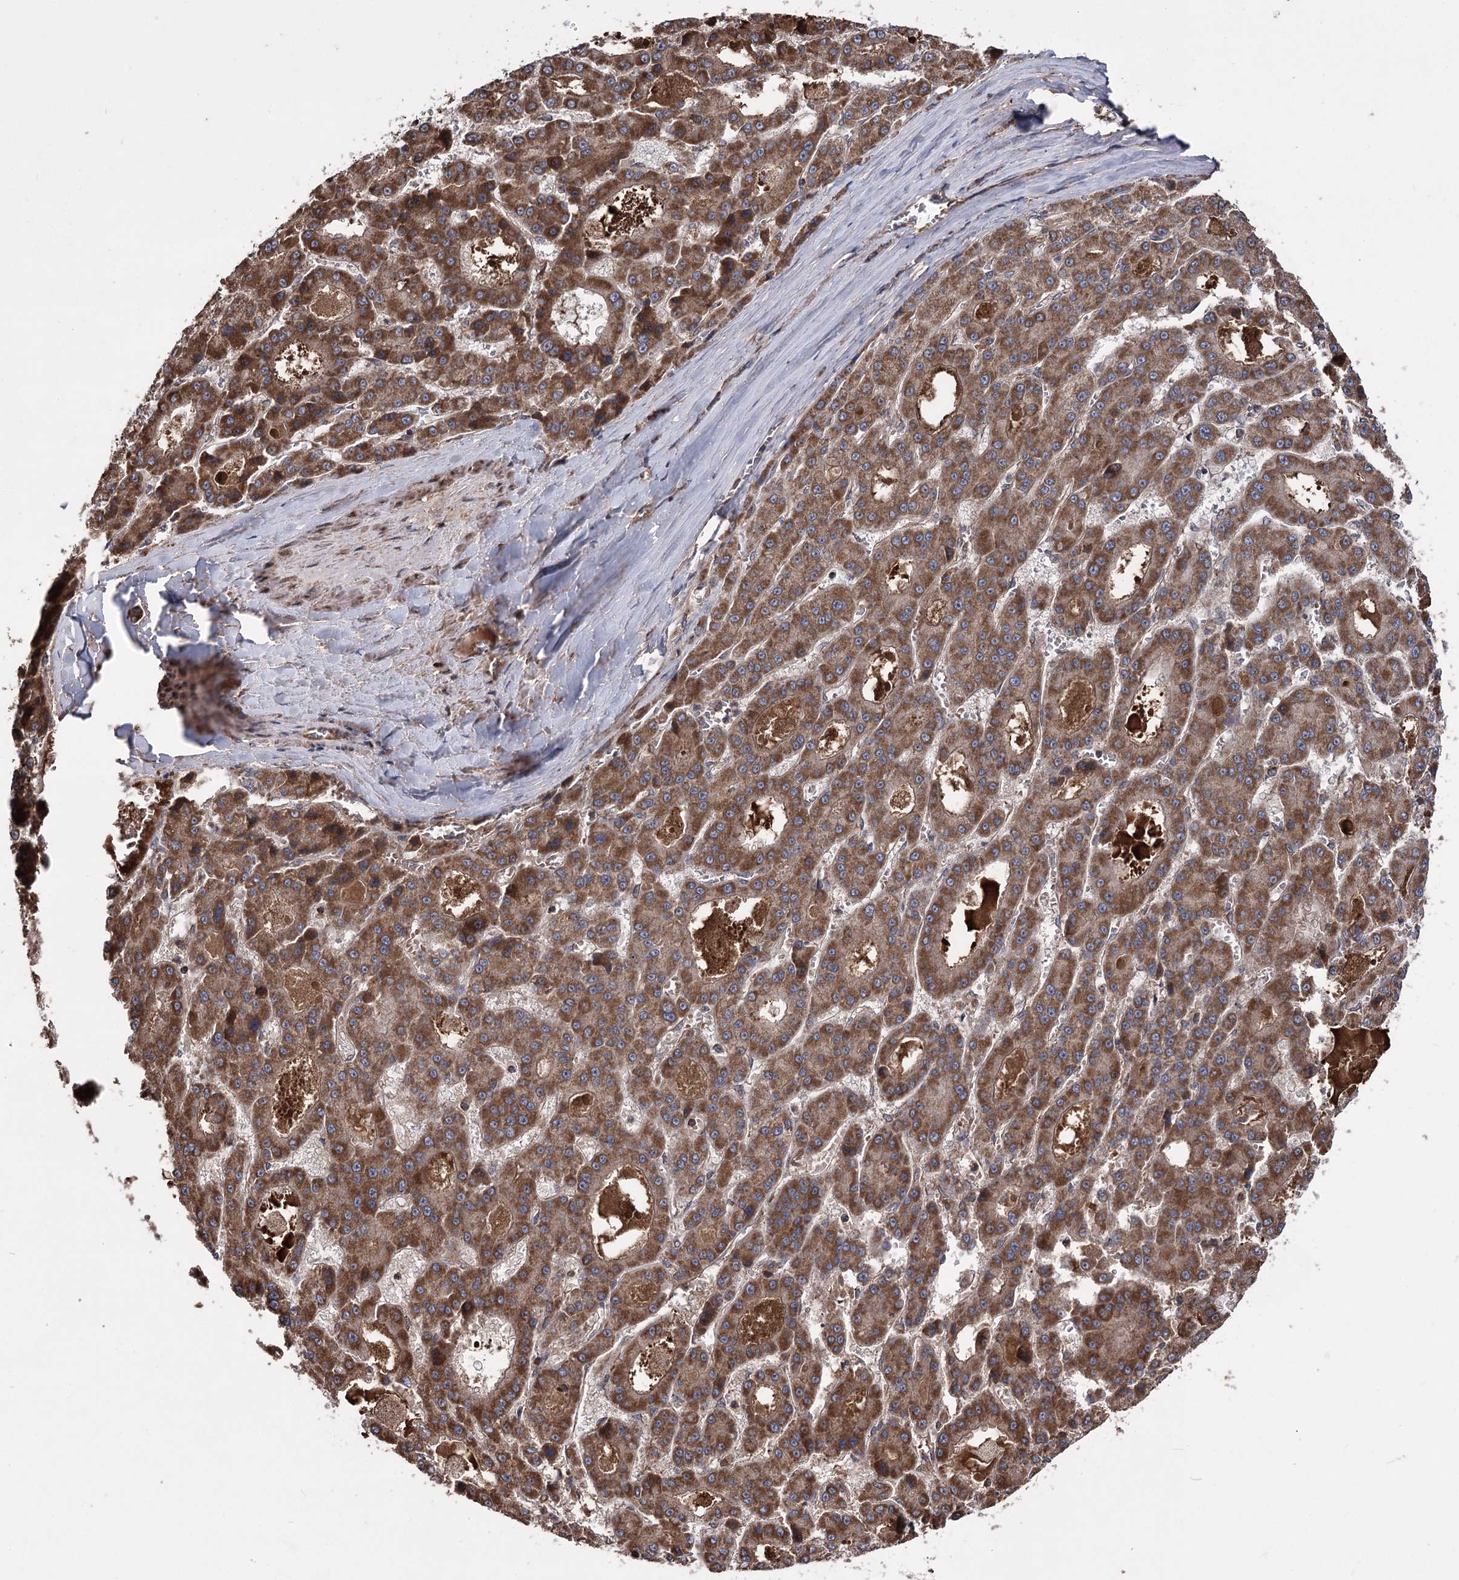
{"staining": {"intensity": "strong", "quantity": ">75%", "location": "cytoplasmic/membranous"}, "tissue": "liver cancer", "cell_type": "Tumor cells", "image_type": "cancer", "snomed": [{"axis": "morphology", "description": "Carcinoma, Hepatocellular, NOS"}, {"axis": "topography", "description": "Liver"}], "caption": "Immunohistochemistry photomicrograph of liver cancer stained for a protein (brown), which displays high levels of strong cytoplasmic/membranous positivity in about >75% of tumor cells.", "gene": "RASSF3", "patient": {"sex": "male", "age": 70}}